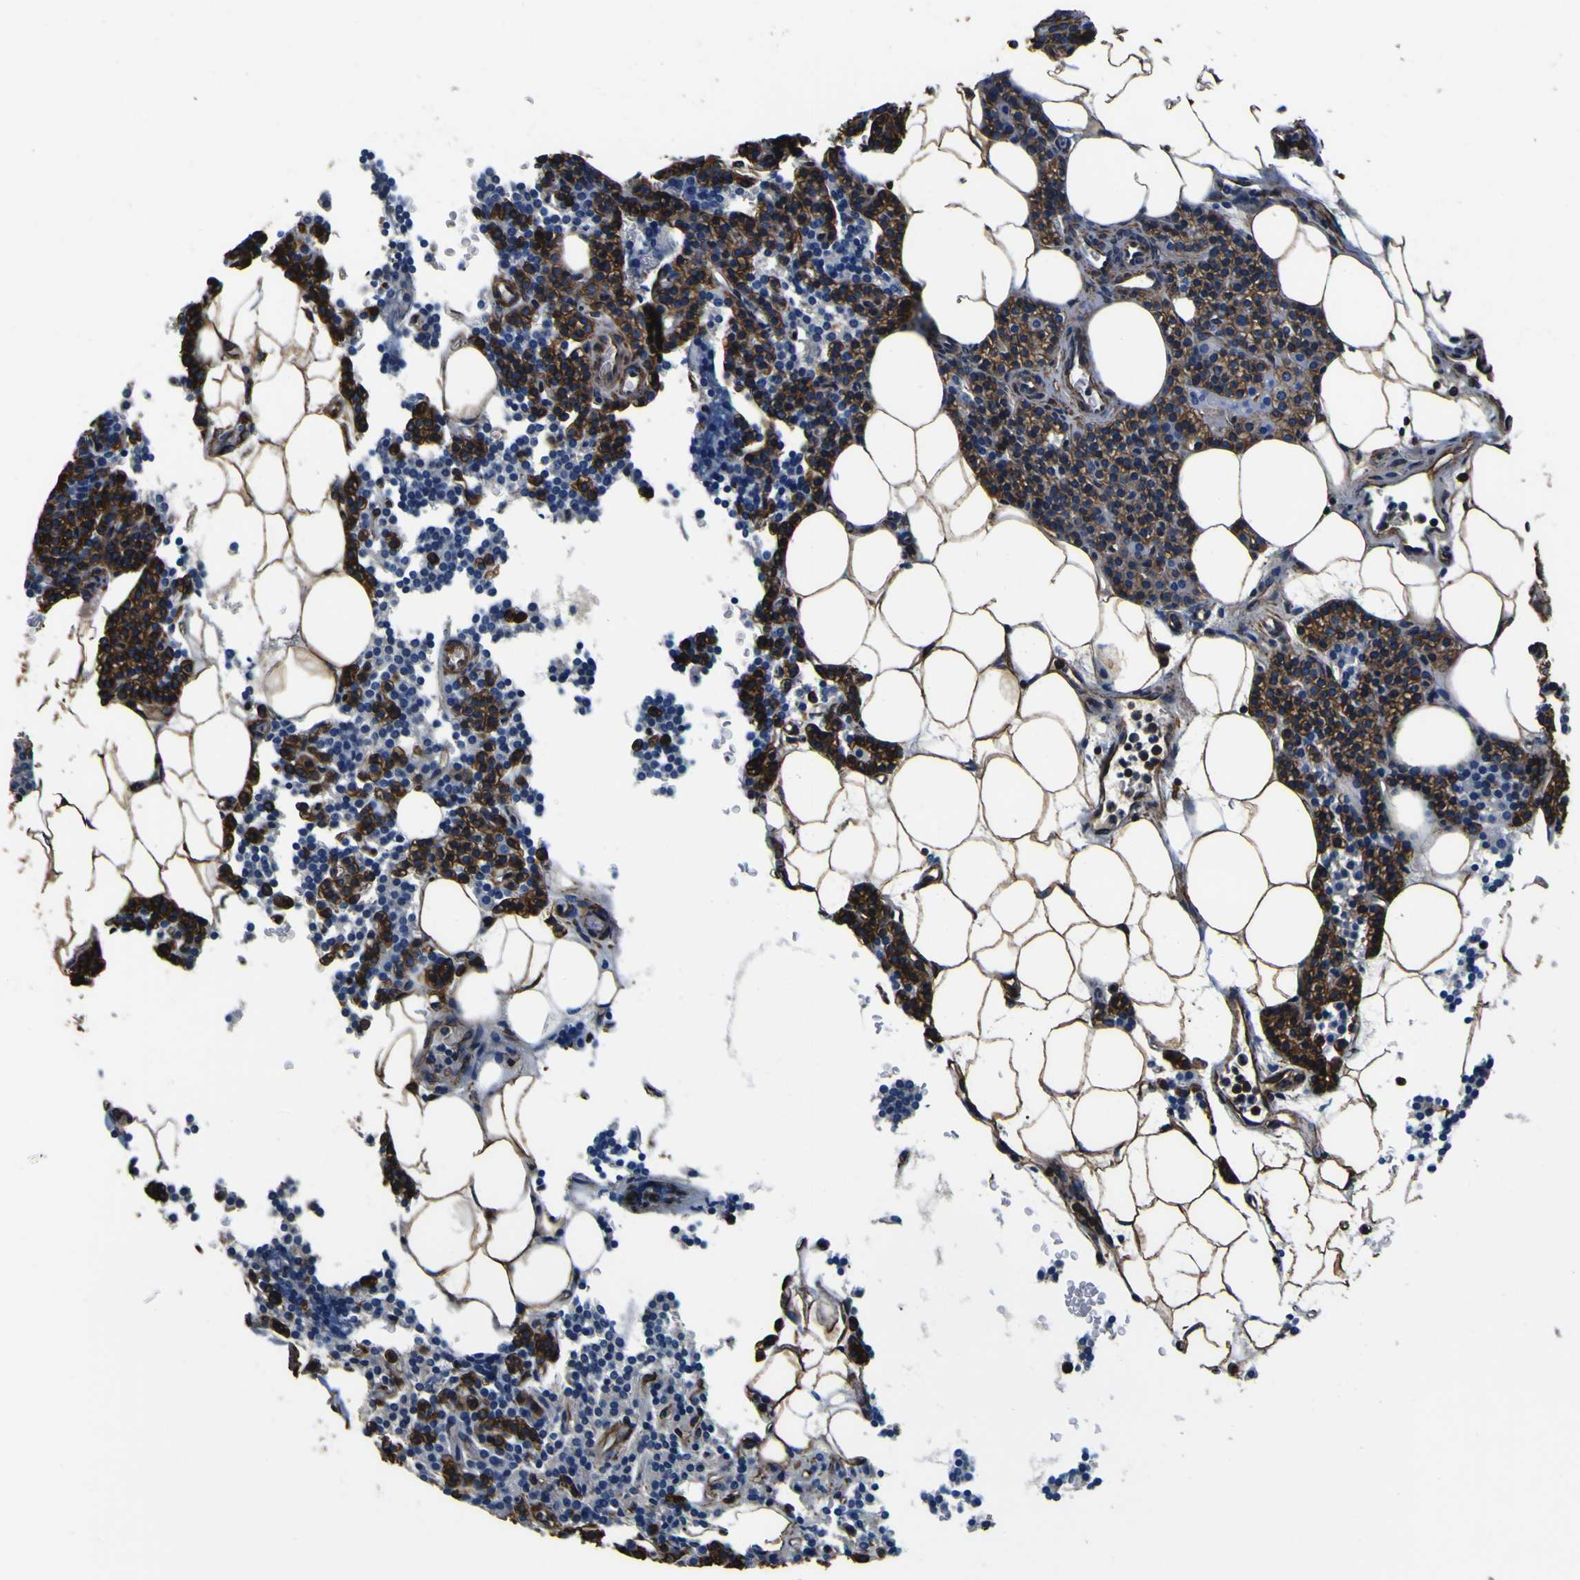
{"staining": {"intensity": "strong", "quantity": "<25%", "location": "cytoplasmic/membranous"}, "tissue": "parathyroid gland", "cell_type": "Glandular cells", "image_type": "normal", "snomed": [{"axis": "morphology", "description": "Normal tissue, NOS"}, {"axis": "morphology", "description": "Adenoma, NOS"}, {"axis": "topography", "description": "Parathyroid gland"}], "caption": "The histopathology image displays staining of normal parathyroid gland, revealing strong cytoplasmic/membranous protein staining (brown color) within glandular cells.", "gene": "TUBA1B", "patient": {"sex": "female", "age": 51}}